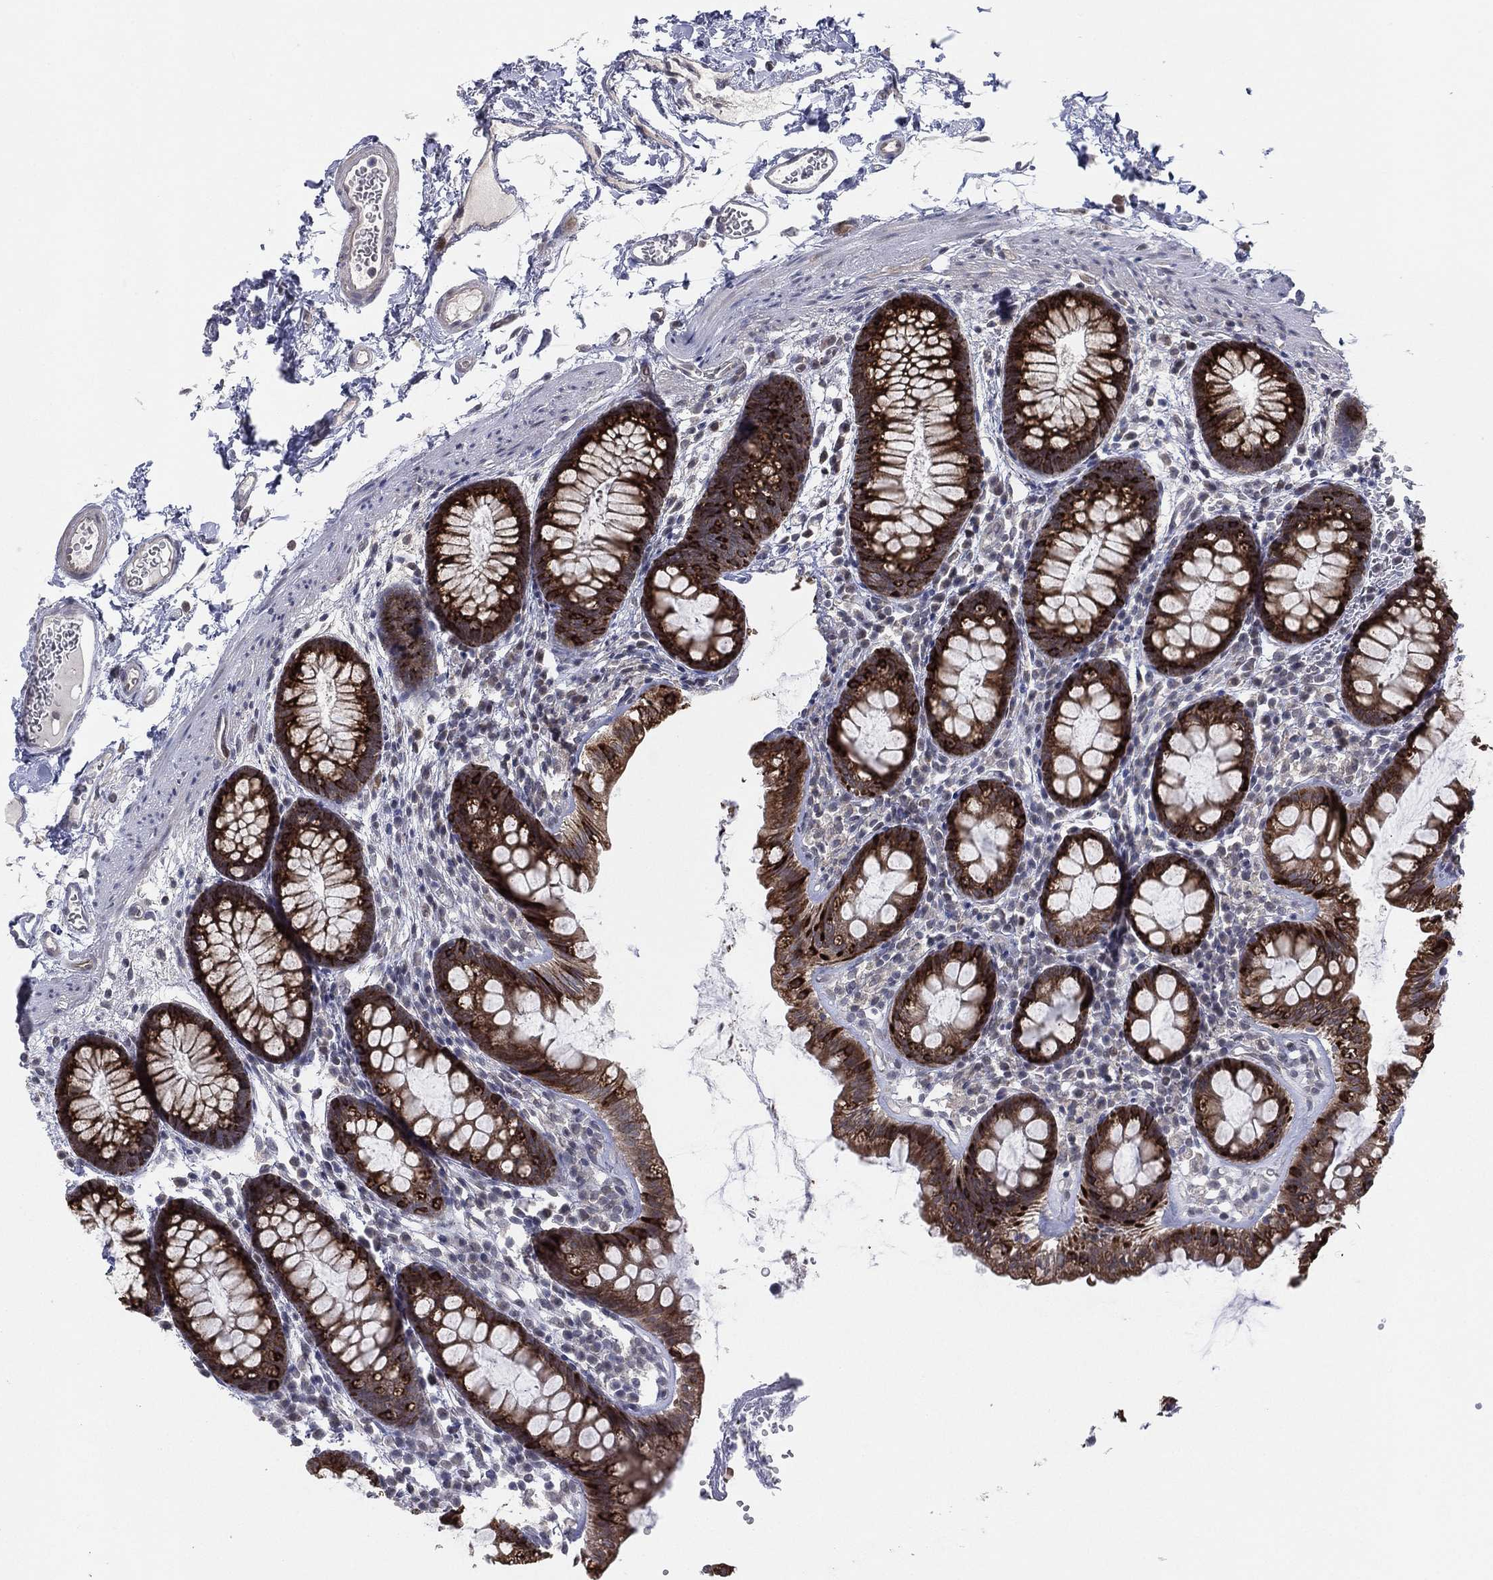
{"staining": {"intensity": "negative", "quantity": "none", "location": "none"}, "tissue": "colon", "cell_type": "Endothelial cells", "image_type": "normal", "snomed": [{"axis": "morphology", "description": "Normal tissue, NOS"}, {"axis": "topography", "description": "Colon"}], "caption": "Endothelial cells show no significant positivity in benign colon. (DAB immunohistochemistry (IHC) visualized using brightfield microscopy, high magnification).", "gene": "KAT14", "patient": {"sex": "male", "age": 76}}